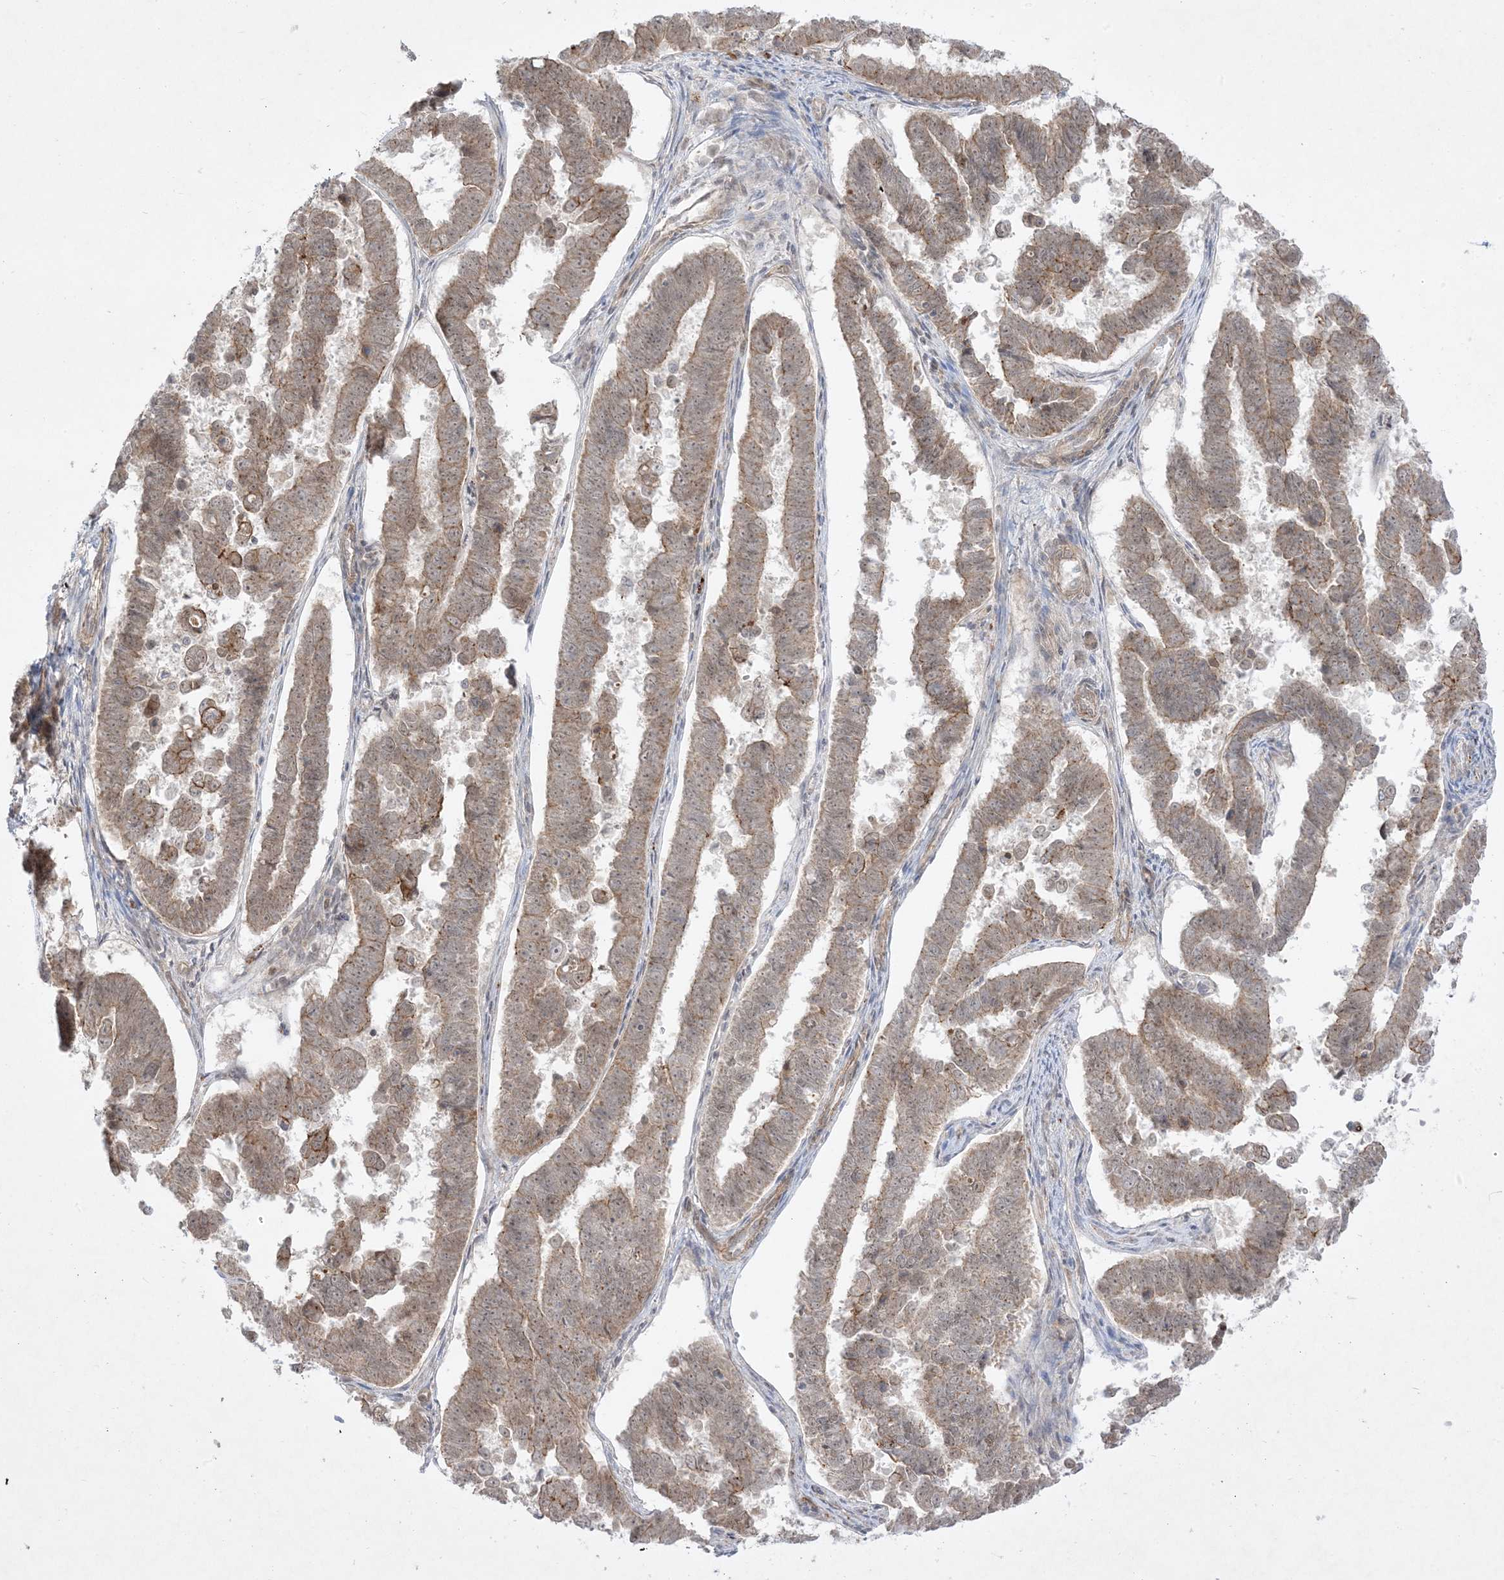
{"staining": {"intensity": "moderate", "quantity": ">75%", "location": "cytoplasmic/membranous"}, "tissue": "endometrial cancer", "cell_type": "Tumor cells", "image_type": "cancer", "snomed": [{"axis": "morphology", "description": "Adenocarcinoma, NOS"}, {"axis": "topography", "description": "Endometrium"}], "caption": "An IHC photomicrograph of tumor tissue is shown. Protein staining in brown highlights moderate cytoplasmic/membranous positivity in adenocarcinoma (endometrial) within tumor cells.", "gene": "PTK6", "patient": {"sex": "female", "age": 75}}